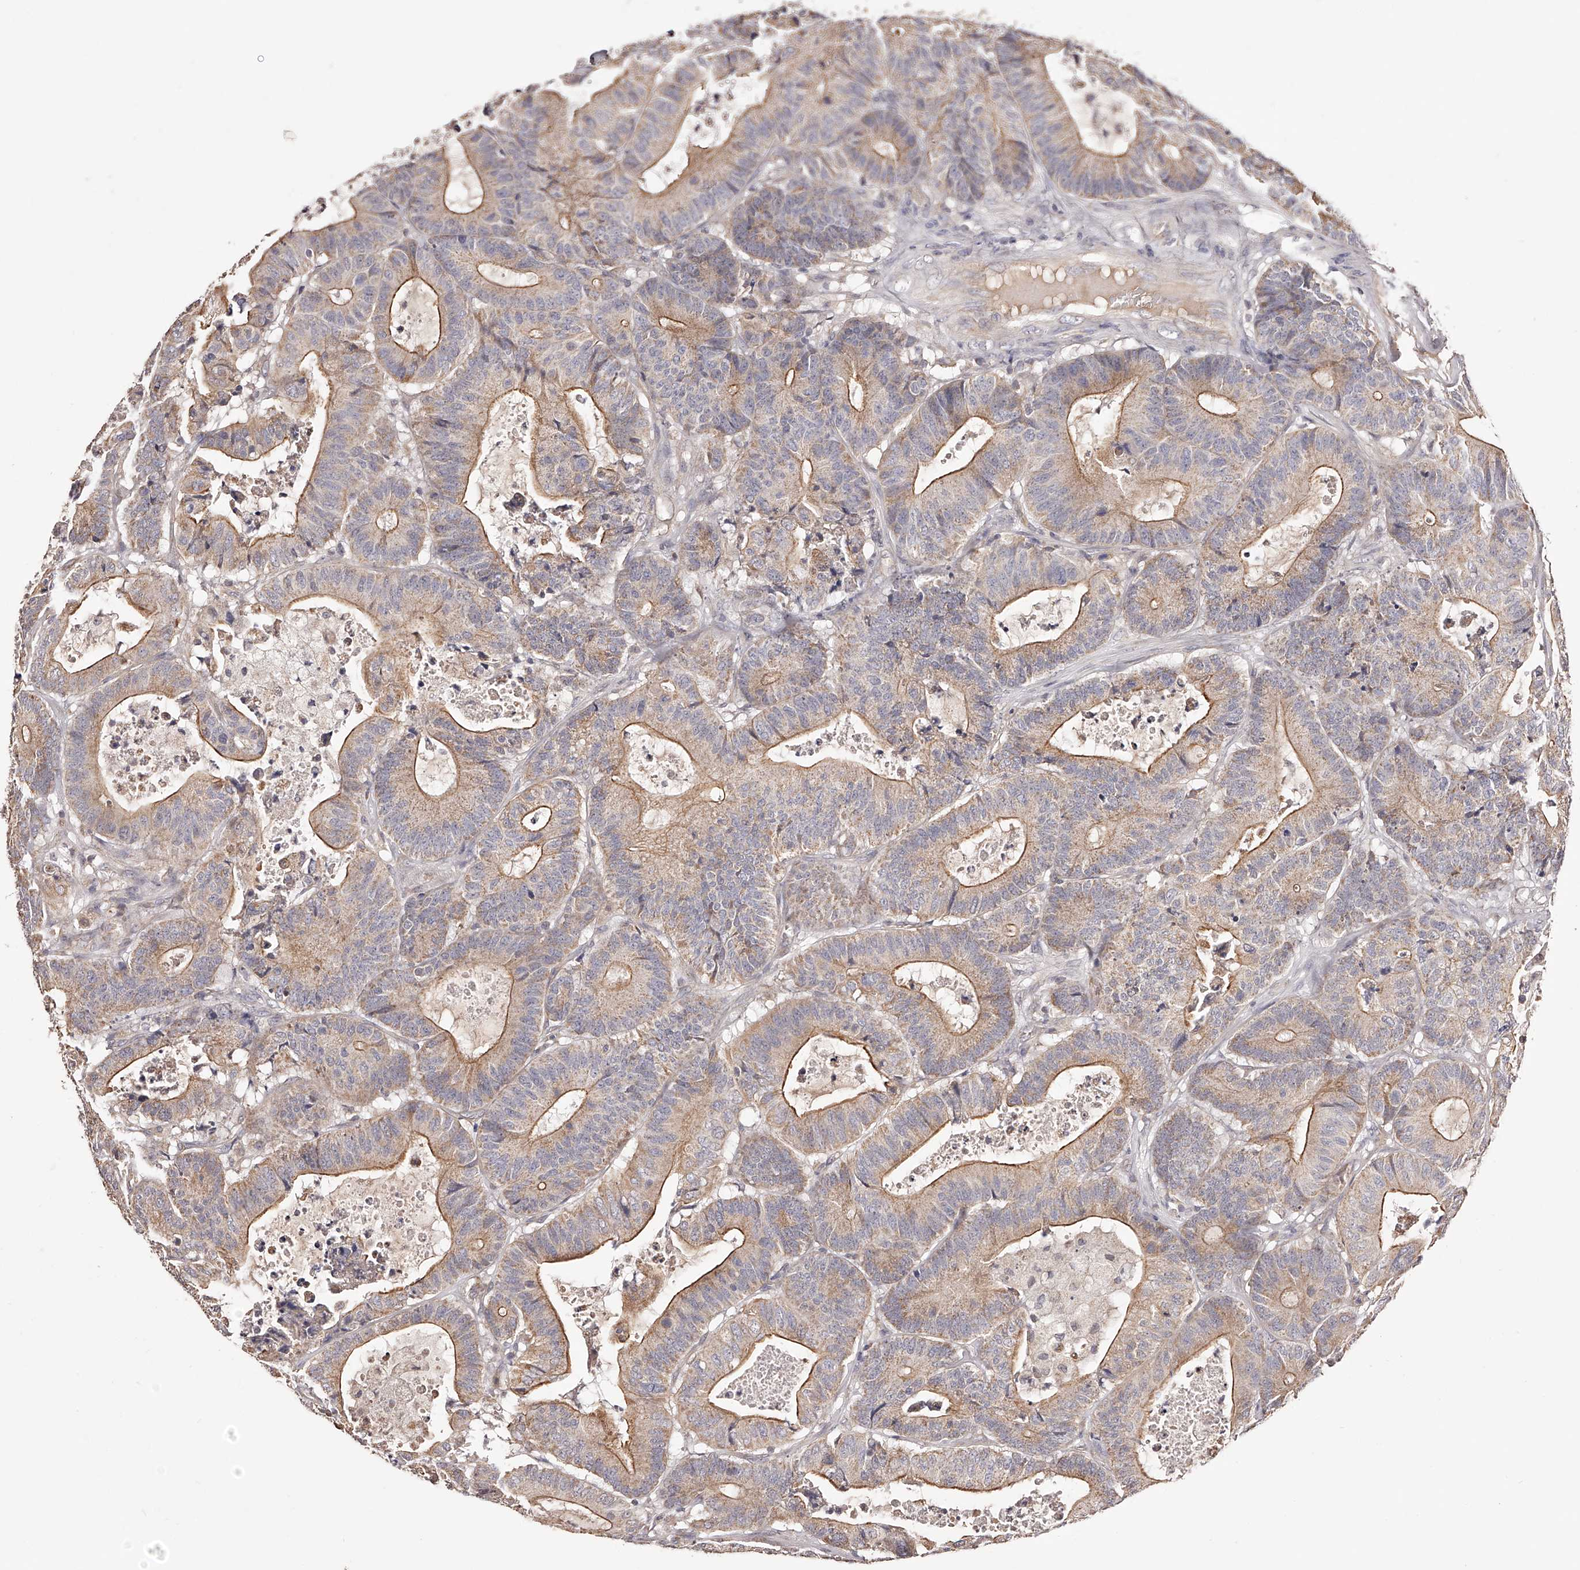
{"staining": {"intensity": "moderate", "quantity": ">75%", "location": "cytoplasmic/membranous"}, "tissue": "colorectal cancer", "cell_type": "Tumor cells", "image_type": "cancer", "snomed": [{"axis": "morphology", "description": "Adenocarcinoma, NOS"}, {"axis": "topography", "description": "Colon"}], "caption": "Immunohistochemical staining of colorectal cancer displays moderate cytoplasmic/membranous protein positivity in approximately >75% of tumor cells.", "gene": "USP21", "patient": {"sex": "female", "age": 84}}